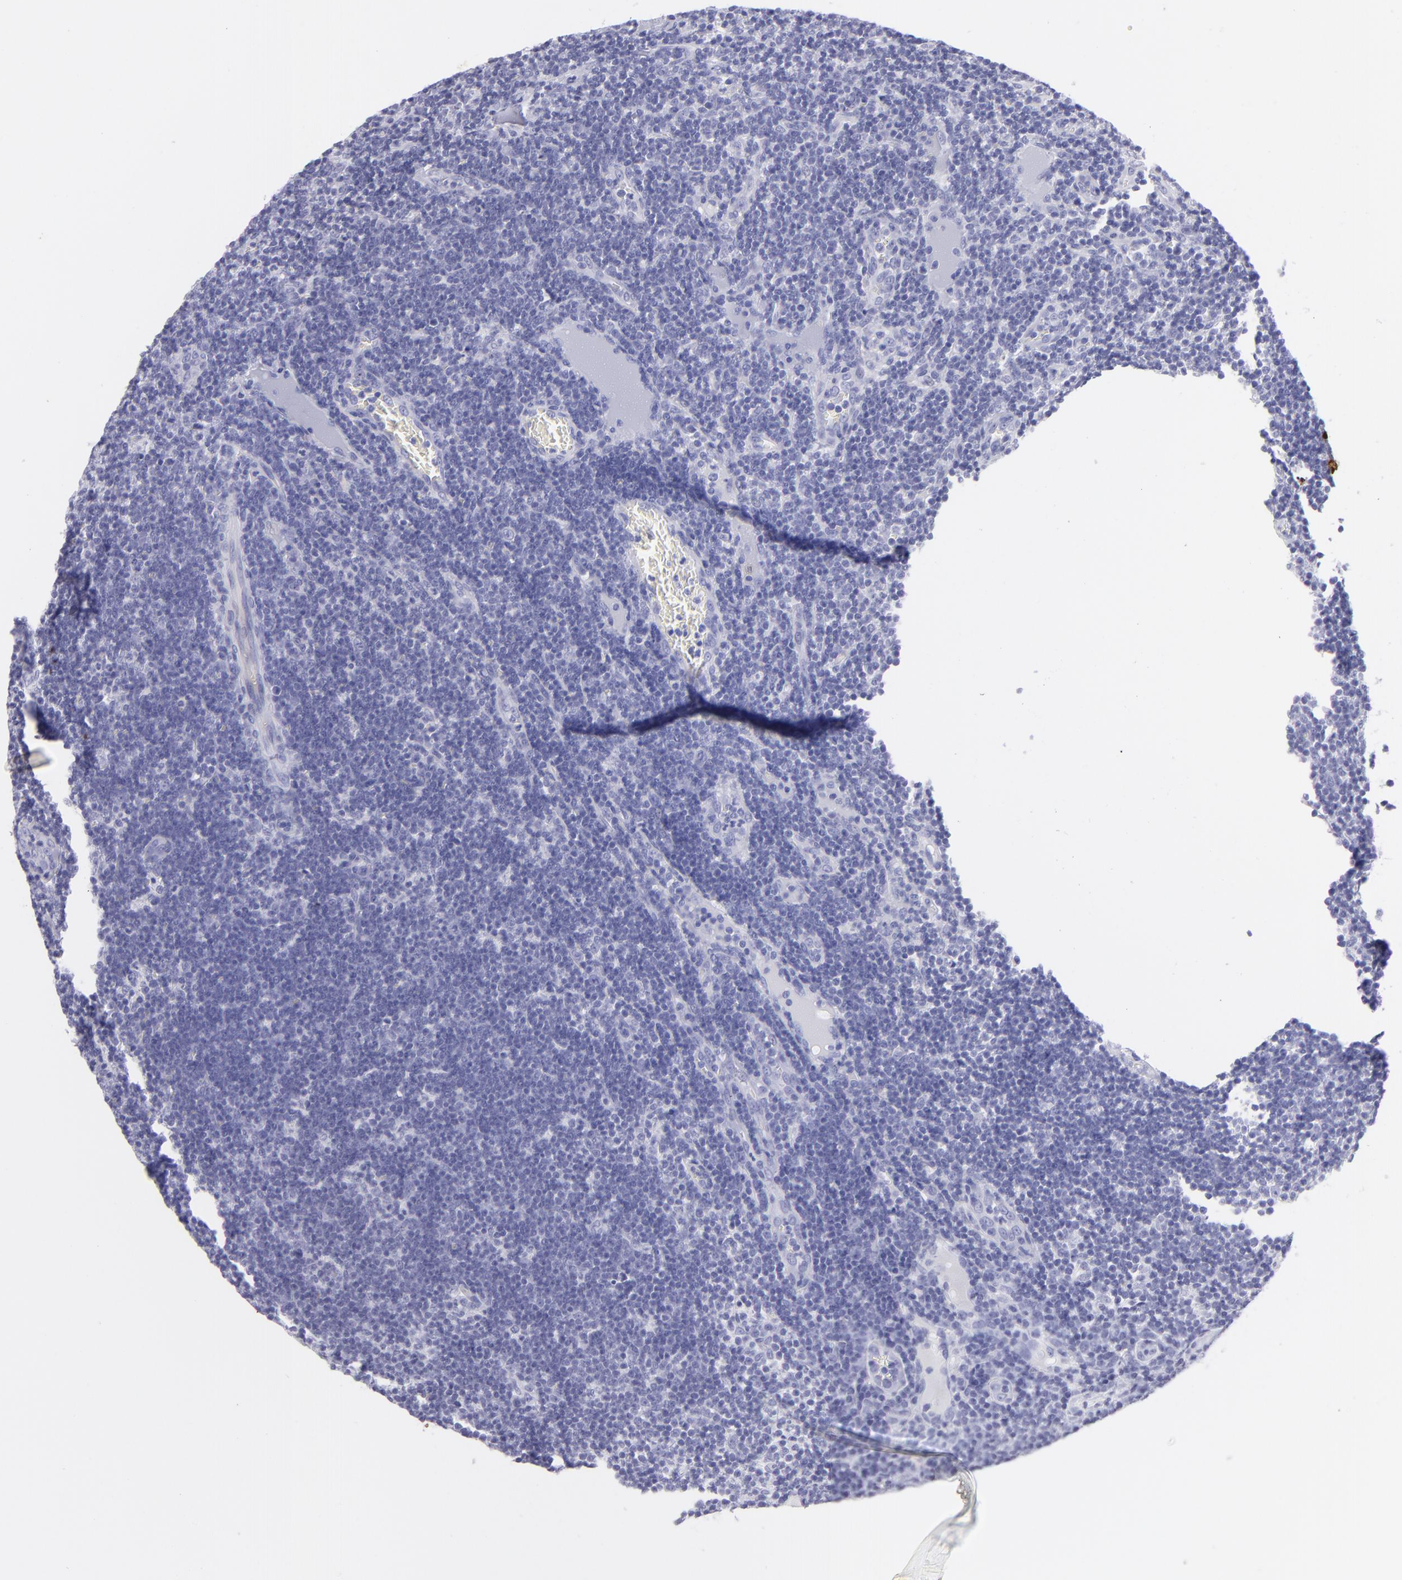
{"staining": {"intensity": "negative", "quantity": "none", "location": "none"}, "tissue": "lymph node", "cell_type": "Germinal center cells", "image_type": "normal", "snomed": [{"axis": "morphology", "description": "Normal tissue, NOS"}, {"axis": "morphology", "description": "Inflammation, NOS"}, {"axis": "topography", "description": "Lymph node"}, {"axis": "topography", "description": "Salivary gland"}], "caption": "This micrograph is of normal lymph node stained with immunohistochemistry (IHC) to label a protein in brown with the nuclei are counter-stained blue. There is no expression in germinal center cells. (DAB IHC, high magnification).", "gene": "PIP", "patient": {"sex": "male", "age": 3}}